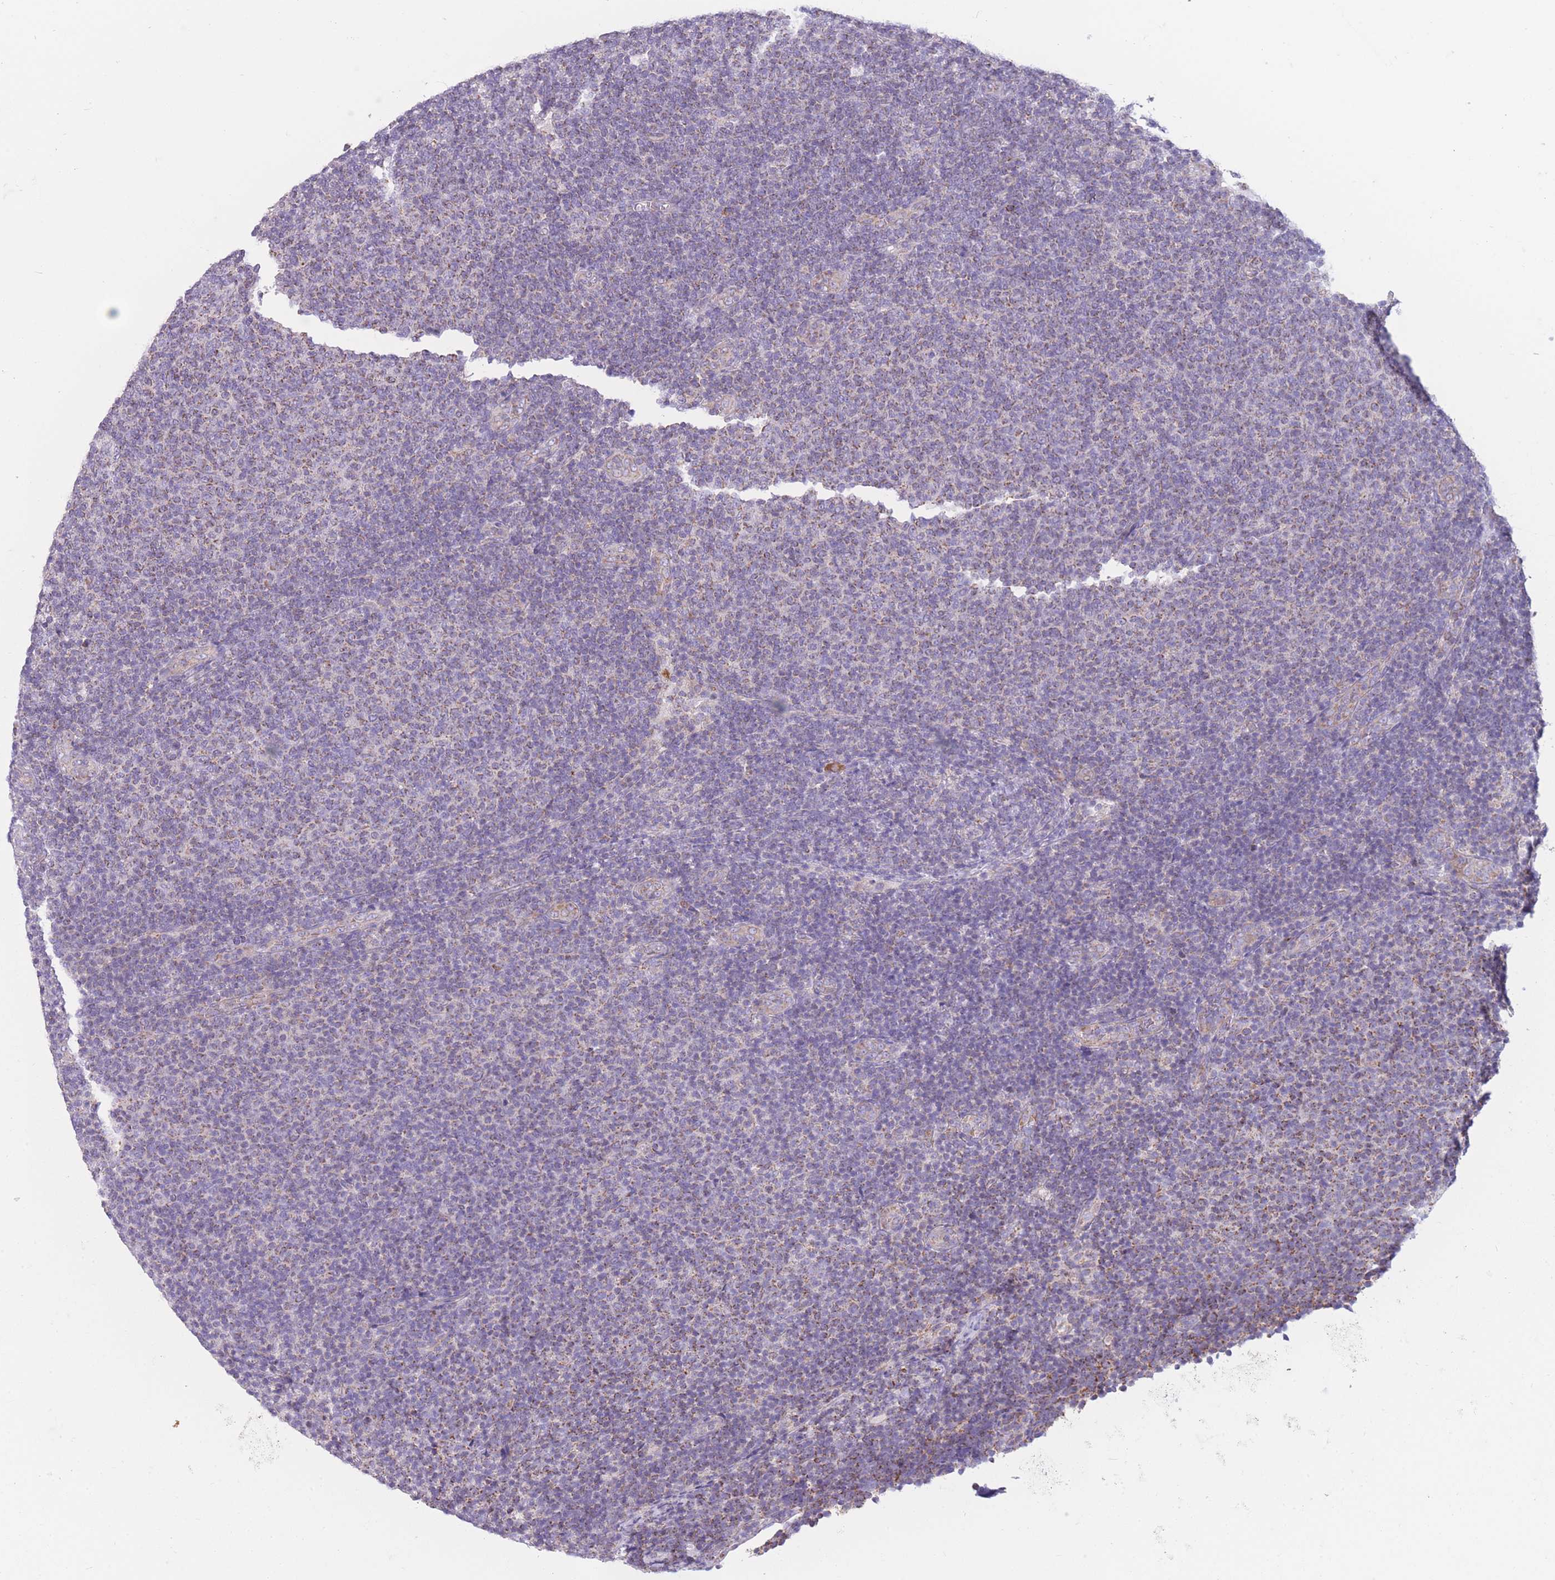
{"staining": {"intensity": "weak", "quantity": "<25%", "location": "cytoplasmic/membranous"}, "tissue": "lymphoma", "cell_type": "Tumor cells", "image_type": "cancer", "snomed": [{"axis": "morphology", "description": "Malignant lymphoma, non-Hodgkin's type, Low grade"}, {"axis": "topography", "description": "Lymph node"}], "caption": "This is a image of immunohistochemistry (IHC) staining of malignant lymphoma, non-Hodgkin's type (low-grade), which shows no expression in tumor cells.", "gene": "PDHA1", "patient": {"sex": "male", "age": 66}}